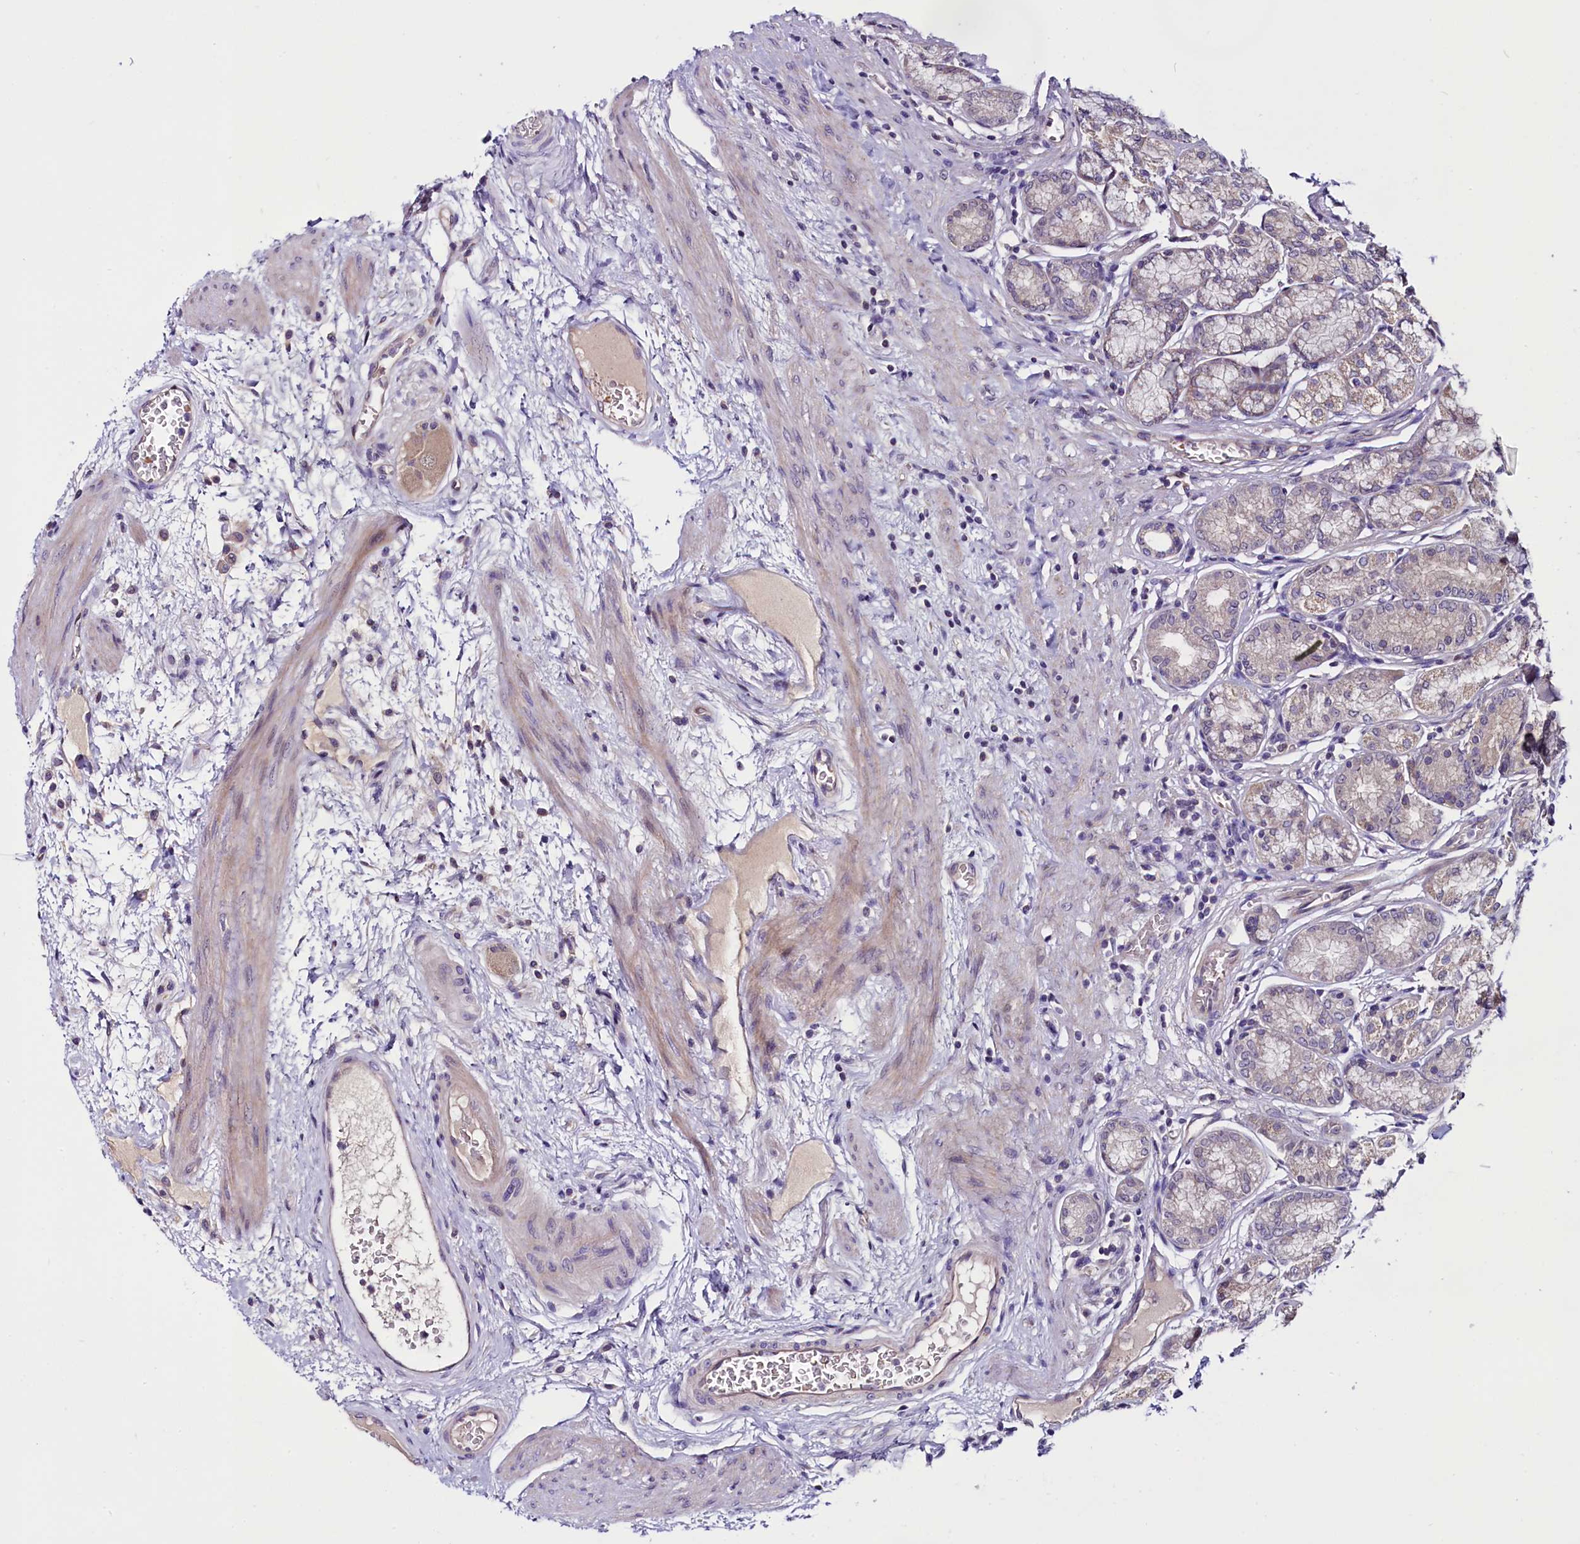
{"staining": {"intensity": "moderate", "quantity": "<25%", "location": "cytoplasmic/membranous"}, "tissue": "stomach", "cell_type": "Glandular cells", "image_type": "normal", "snomed": [{"axis": "morphology", "description": "Normal tissue, NOS"}, {"axis": "morphology", "description": "Adenocarcinoma, NOS"}, {"axis": "morphology", "description": "Adenocarcinoma, High grade"}, {"axis": "topography", "description": "Stomach, upper"}, {"axis": "topography", "description": "Stomach"}], "caption": "Benign stomach demonstrates moderate cytoplasmic/membranous staining in approximately <25% of glandular cells.", "gene": "C9orf40", "patient": {"sex": "female", "age": 65}}